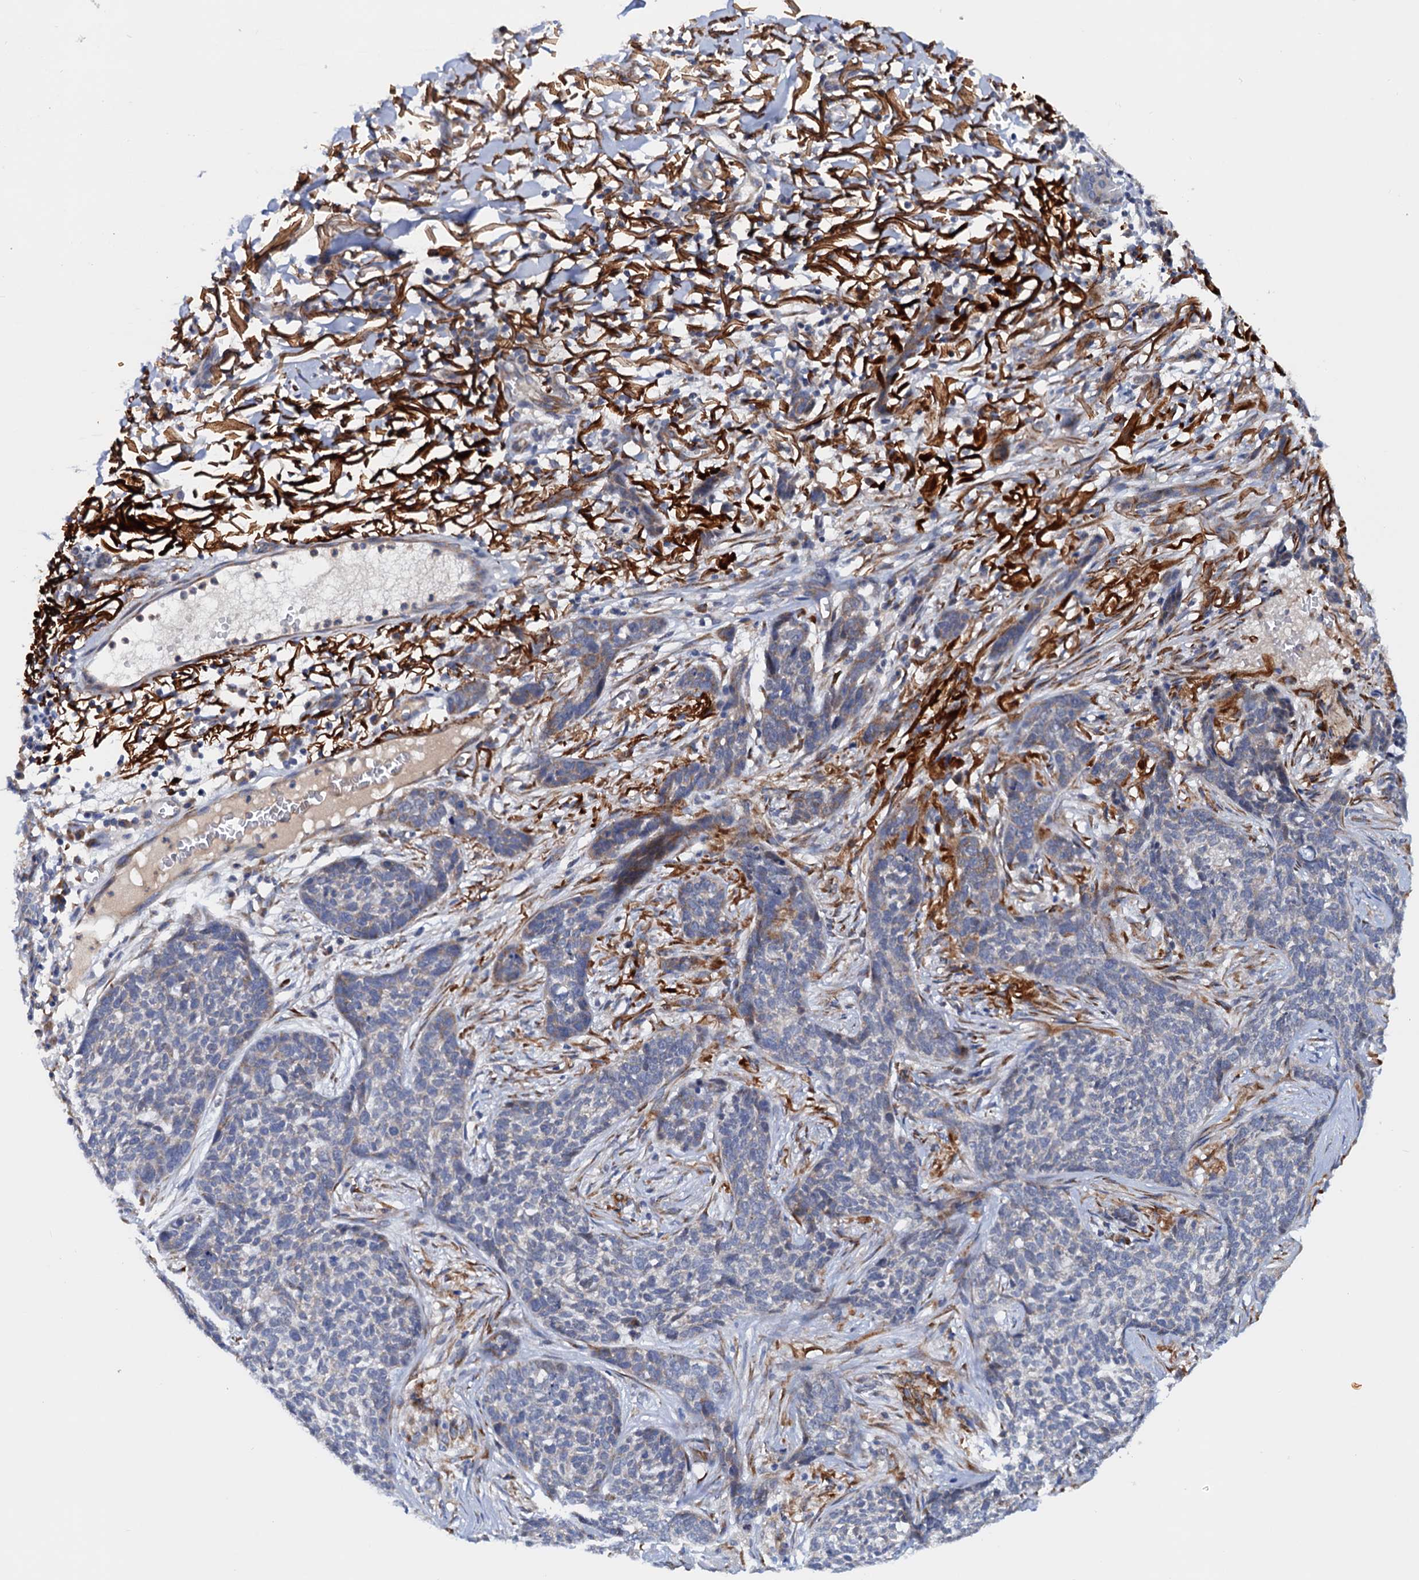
{"staining": {"intensity": "negative", "quantity": "none", "location": "none"}, "tissue": "skin cancer", "cell_type": "Tumor cells", "image_type": "cancer", "snomed": [{"axis": "morphology", "description": "Basal cell carcinoma"}, {"axis": "topography", "description": "Skin"}], "caption": "The image shows no staining of tumor cells in skin cancer (basal cell carcinoma).", "gene": "RASSF9", "patient": {"sex": "male", "age": 85}}